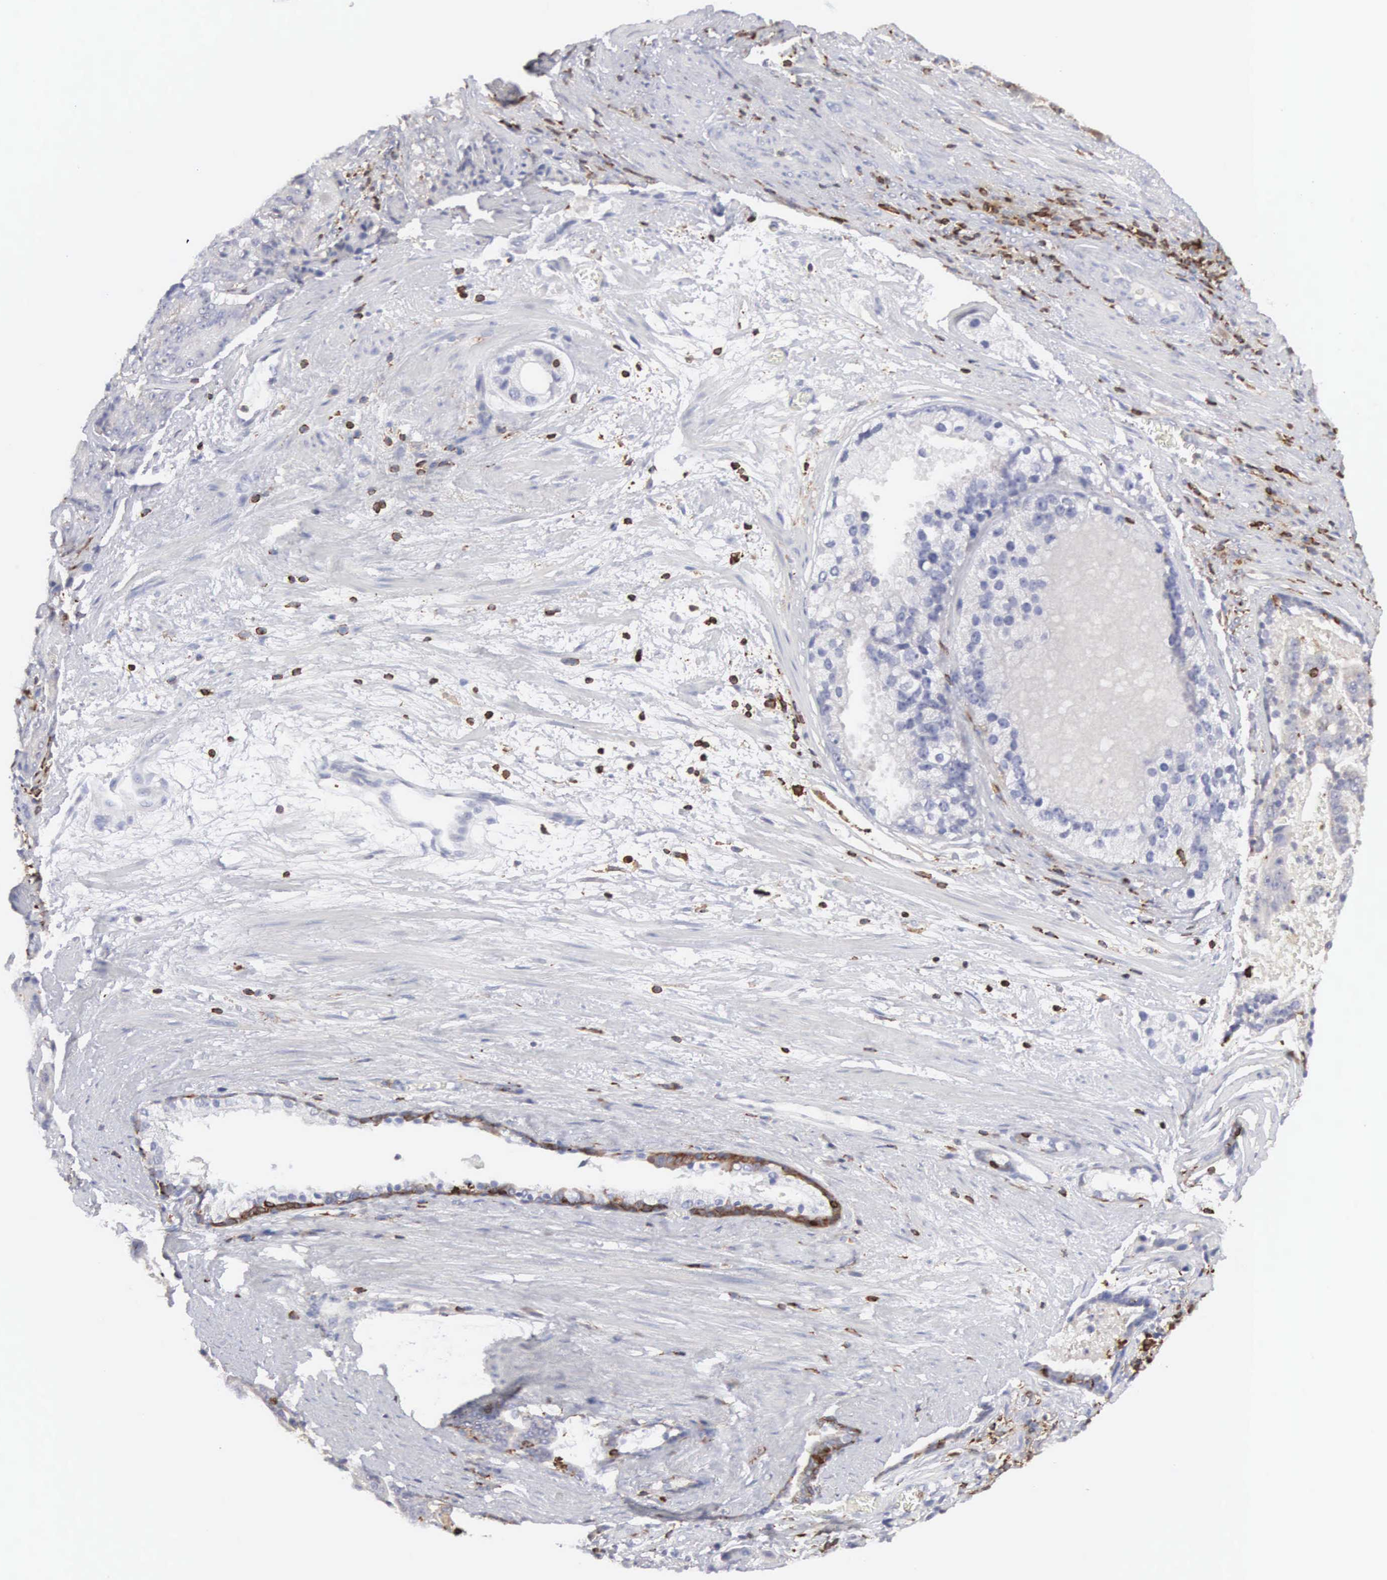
{"staining": {"intensity": "negative", "quantity": "none", "location": "none"}, "tissue": "colorectal cancer", "cell_type": "Tumor cells", "image_type": "cancer", "snomed": [{"axis": "morphology", "description": "Adenocarcinoma, NOS"}, {"axis": "topography", "description": "Rectum"}], "caption": "The image displays no significant staining in tumor cells of colorectal cancer (adenocarcinoma).", "gene": "SH3BP1", "patient": {"sex": "female", "age": 57}}